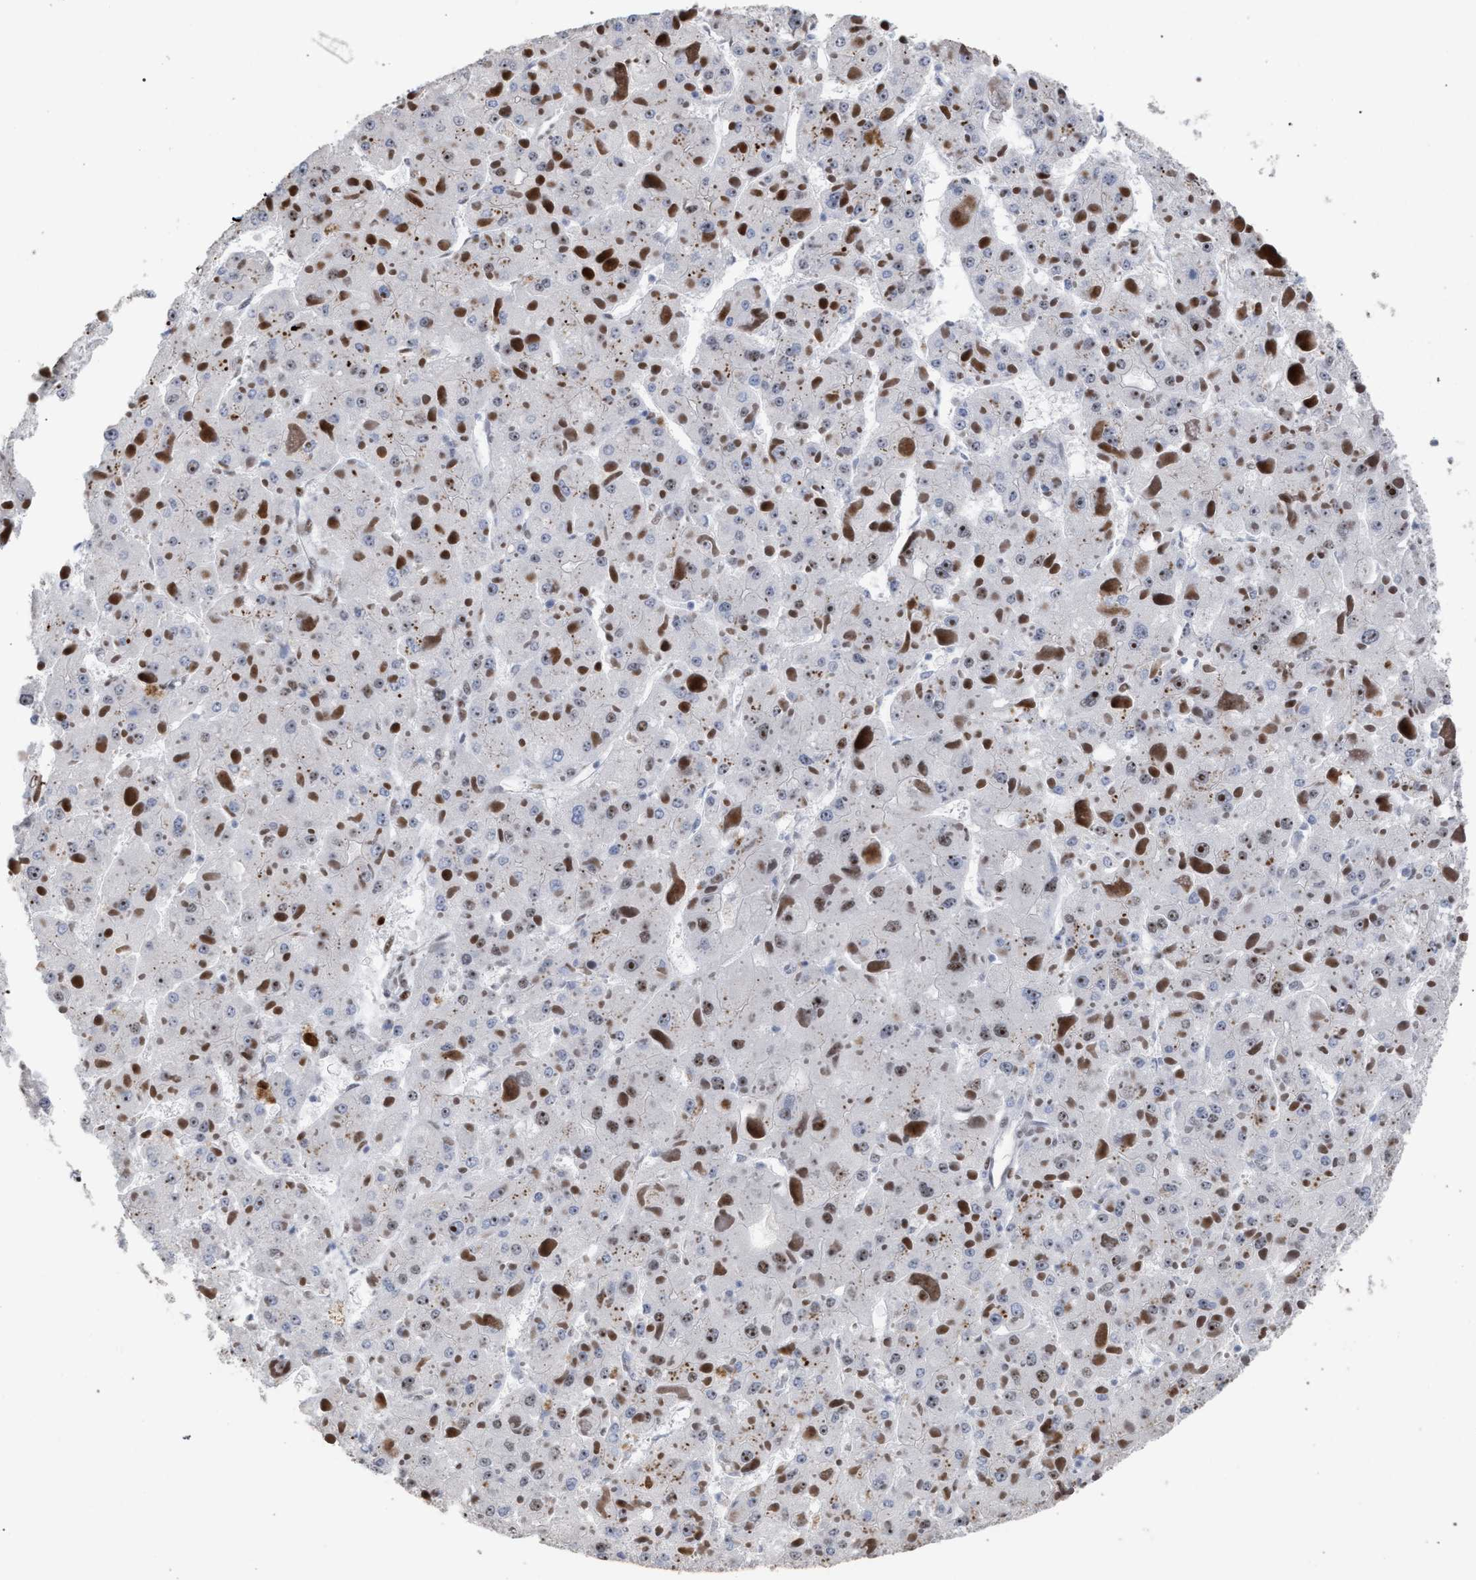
{"staining": {"intensity": "negative", "quantity": "none", "location": "none"}, "tissue": "liver cancer", "cell_type": "Tumor cells", "image_type": "cancer", "snomed": [{"axis": "morphology", "description": "Carcinoma, Hepatocellular, NOS"}, {"axis": "topography", "description": "Liver"}], "caption": "Immunohistochemistry (IHC) histopathology image of human liver cancer (hepatocellular carcinoma) stained for a protein (brown), which shows no staining in tumor cells. (DAB (3,3'-diaminobenzidine) IHC, high magnification).", "gene": "TP53BP1", "patient": {"sex": "female", "age": 73}}